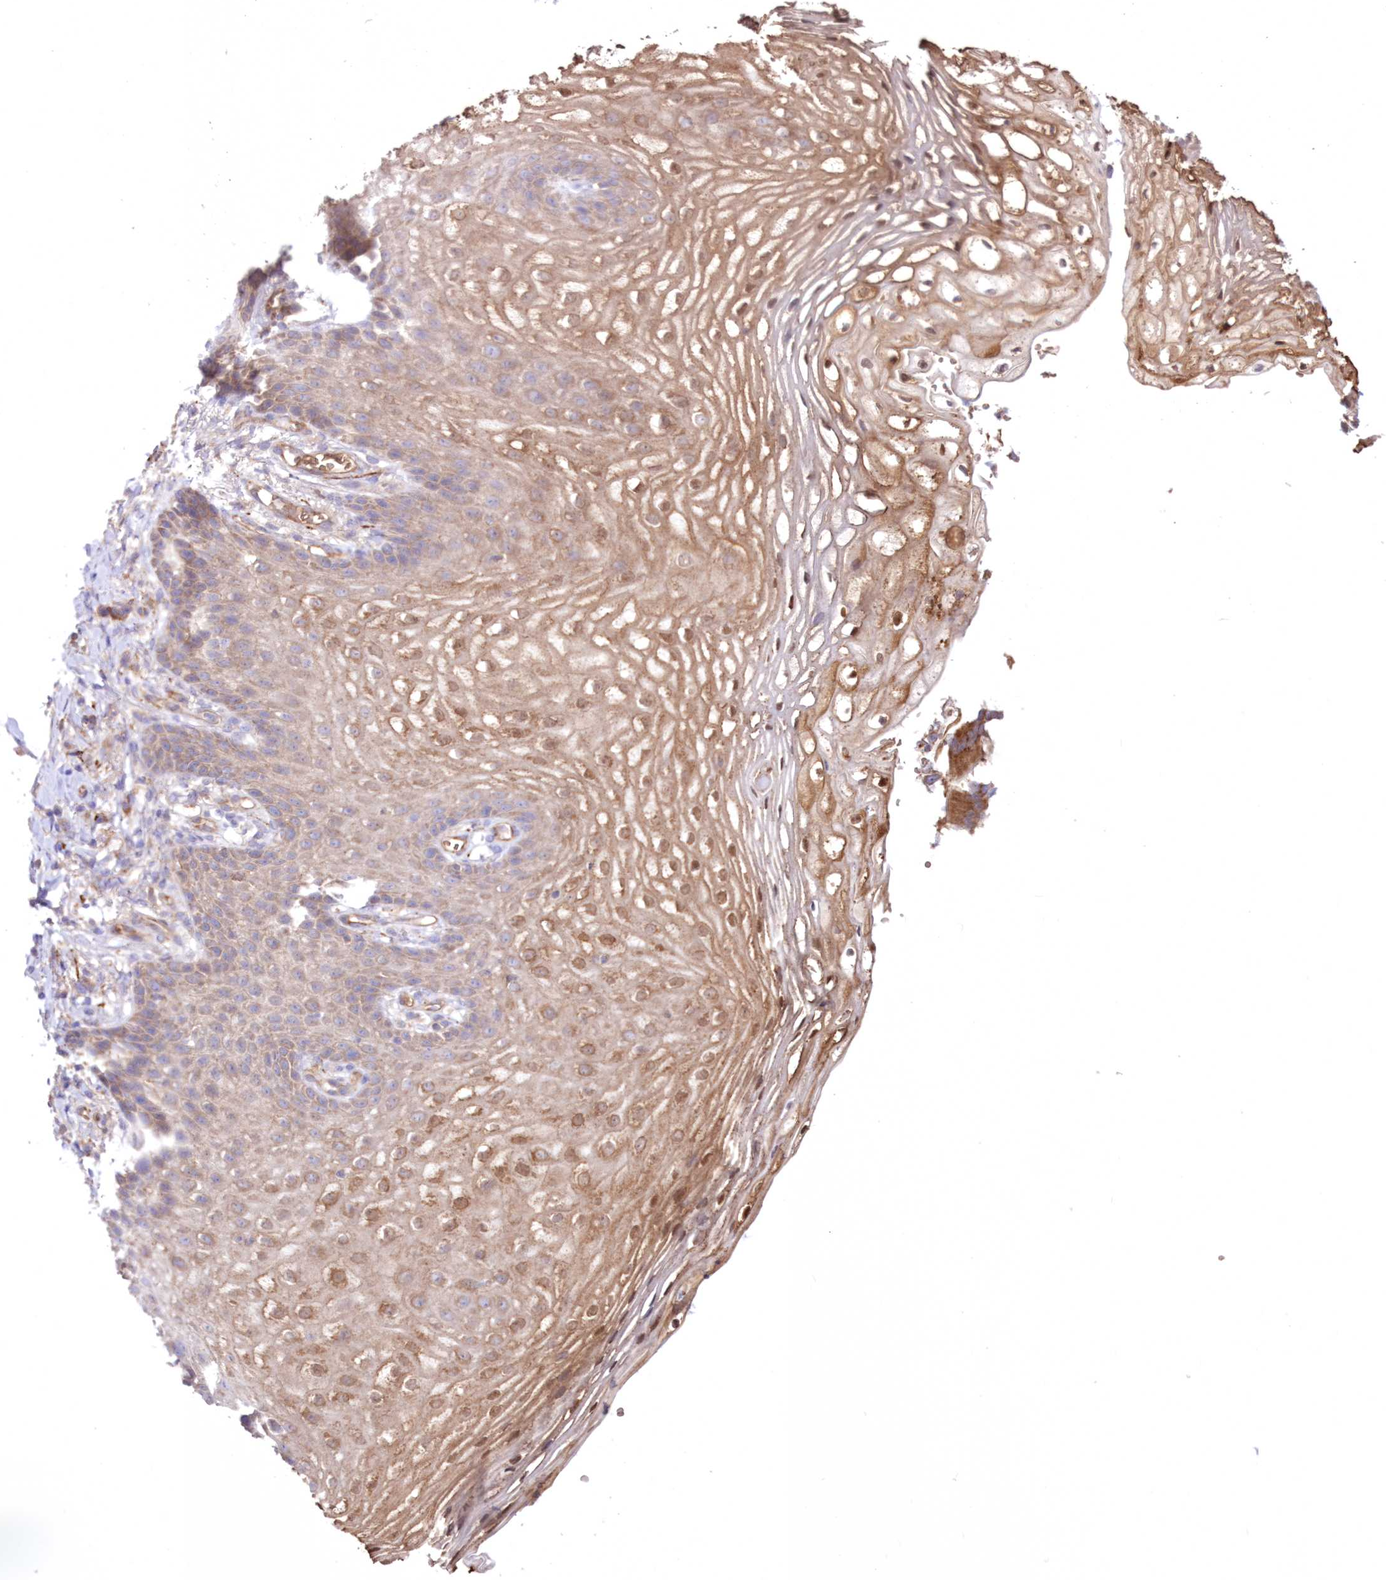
{"staining": {"intensity": "moderate", "quantity": "25%-75%", "location": "cytoplasmic/membranous,nuclear"}, "tissue": "vagina", "cell_type": "Squamous epithelial cells", "image_type": "normal", "snomed": [{"axis": "morphology", "description": "Normal tissue, NOS"}, {"axis": "topography", "description": "Vagina"}], "caption": "Immunohistochemistry (IHC) image of unremarkable vagina: vagina stained using immunohistochemistry displays medium levels of moderate protein expression localized specifically in the cytoplasmic/membranous,nuclear of squamous epithelial cells, appearing as a cytoplasmic/membranous,nuclear brown color.", "gene": "FCHO2", "patient": {"sex": "female", "age": 60}}